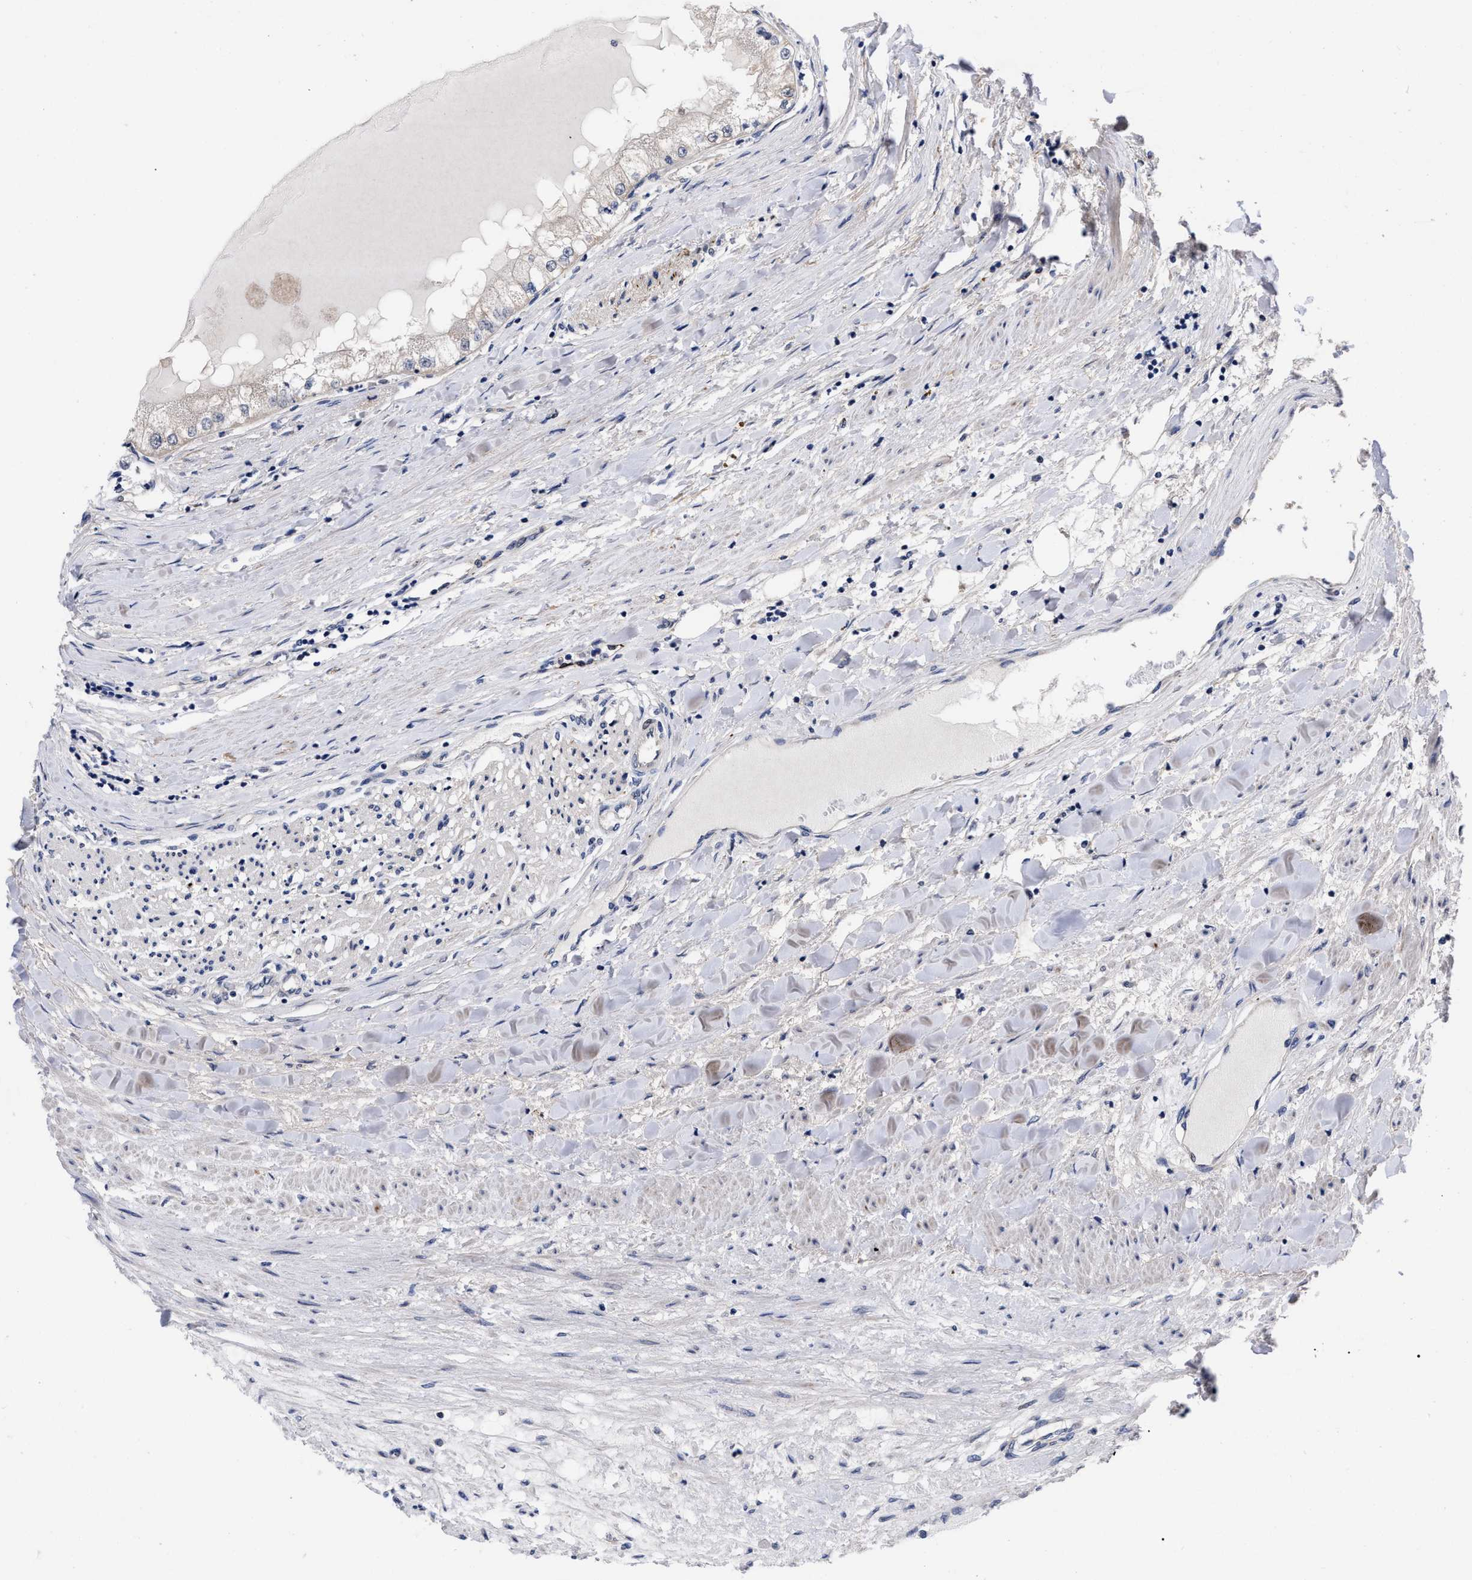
{"staining": {"intensity": "negative", "quantity": "none", "location": "none"}, "tissue": "renal cancer", "cell_type": "Tumor cells", "image_type": "cancer", "snomed": [{"axis": "morphology", "description": "Adenocarcinoma, NOS"}, {"axis": "topography", "description": "Kidney"}], "caption": "Immunohistochemistry image of renal cancer stained for a protein (brown), which reveals no staining in tumor cells. (Stains: DAB immunohistochemistry with hematoxylin counter stain, Microscopy: brightfield microscopy at high magnification).", "gene": "CCN5", "patient": {"sex": "male", "age": 68}}